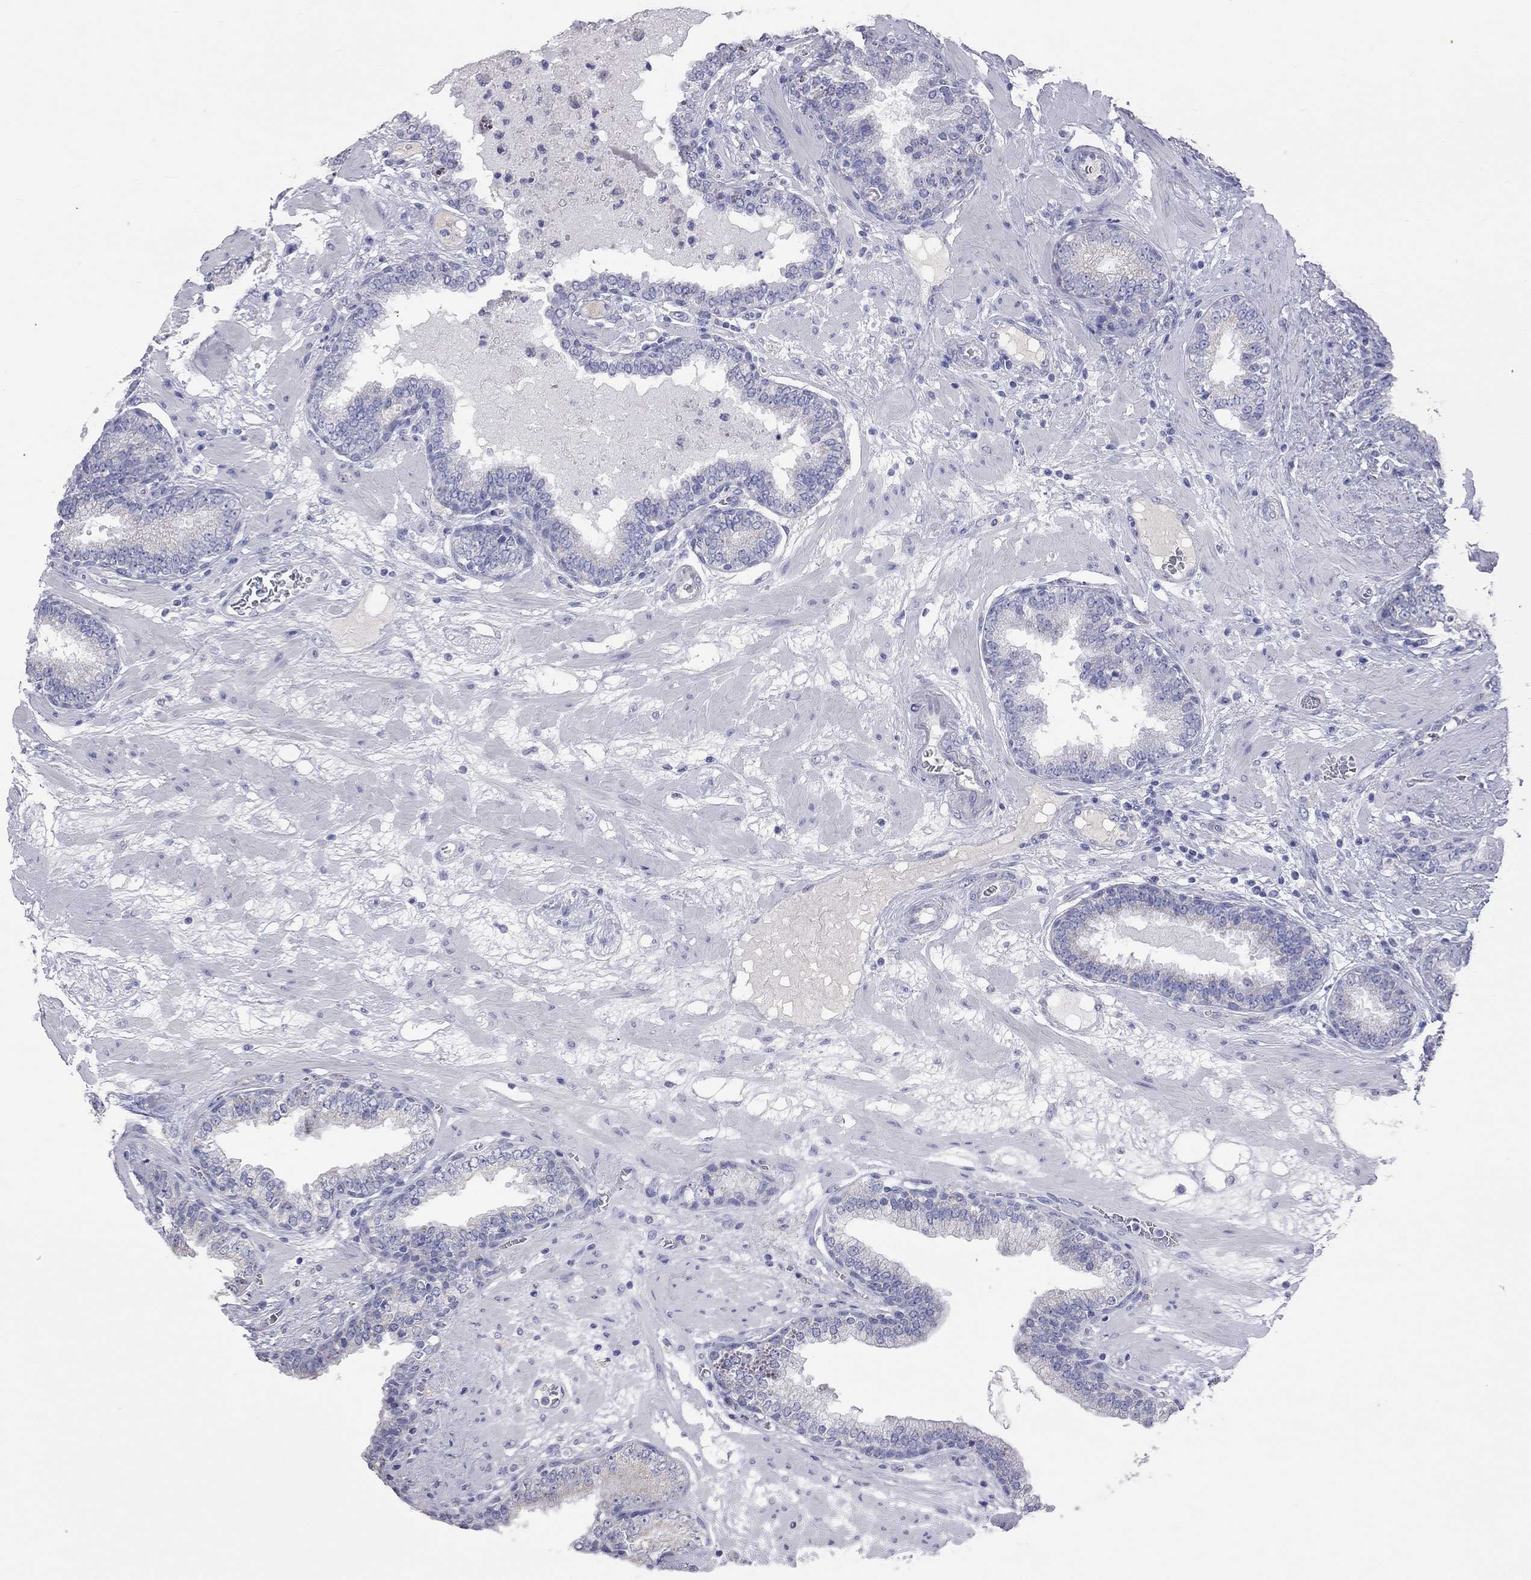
{"staining": {"intensity": "negative", "quantity": "none", "location": "none"}, "tissue": "prostate cancer", "cell_type": "Tumor cells", "image_type": "cancer", "snomed": [{"axis": "morphology", "description": "Adenocarcinoma, Low grade"}, {"axis": "topography", "description": "Prostate"}], "caption": "IHC photomicrograph of neoplastic tissue: prostate low-grade adenocarcinoma stained with DAB (3,3'-diaminobenzidine) demonstrates no significant protein staining in tumor cells.", "gene": "KCND2", "patient": {"sex": "male", "age": 60}}